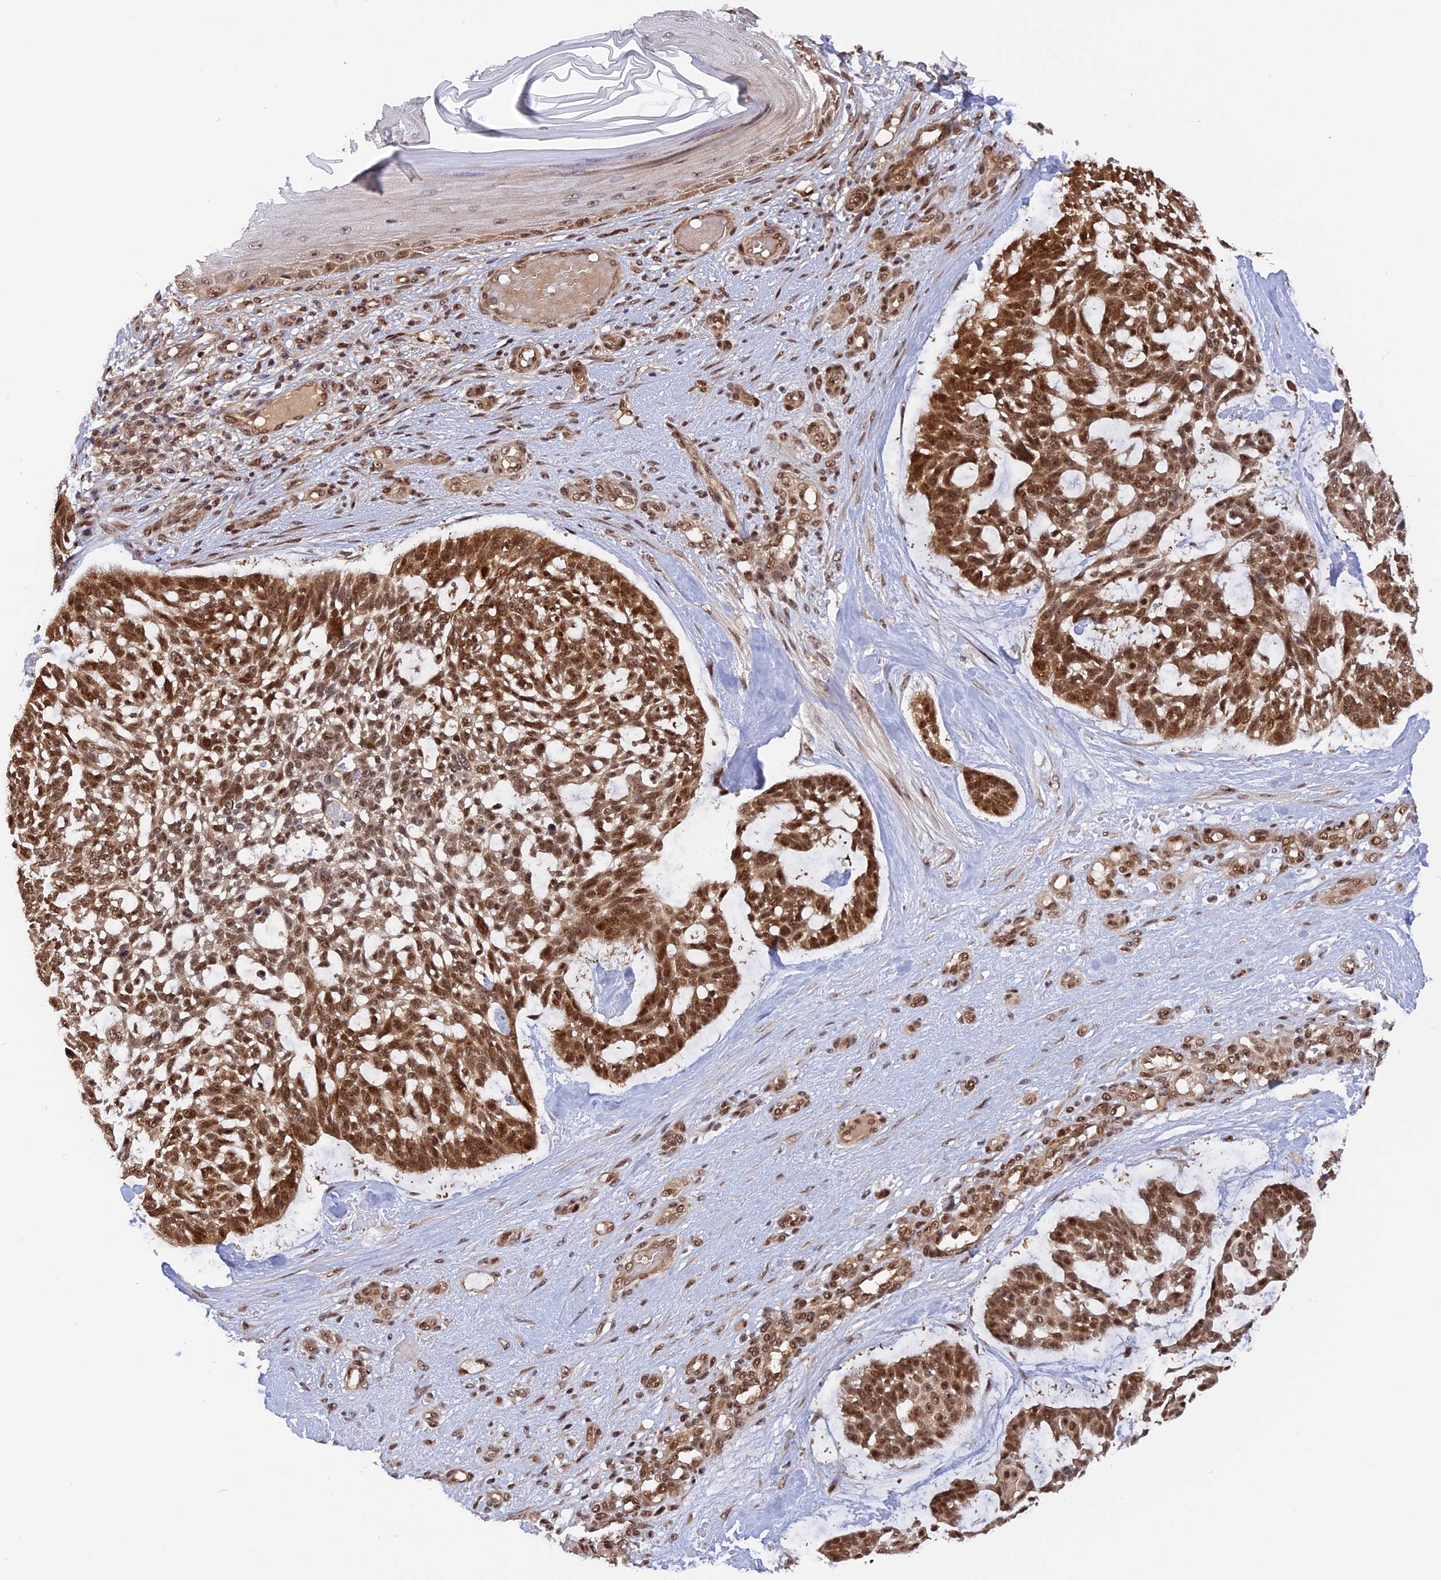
{"staining": {"intensity": "strong", "quantity": ">75%", "location": "cytoplasmic/membranous,nuclear"}, "tissue": "skin cancer", "cell_type": "Tumor cells", "image_type": "cancer", "snomed": [{"axis": "morphology", "description": "Basal cell carcinoma"}, {"axis": "topography", "description": "Skin"}], "caption": "Tumor cells display strong cytoplasmic/membranous and nuclear staining in about >75% of cells in skin basal cell carcinoma.", "gene": "ZNF428", "patient": {"sex": "male", "age": 88}}